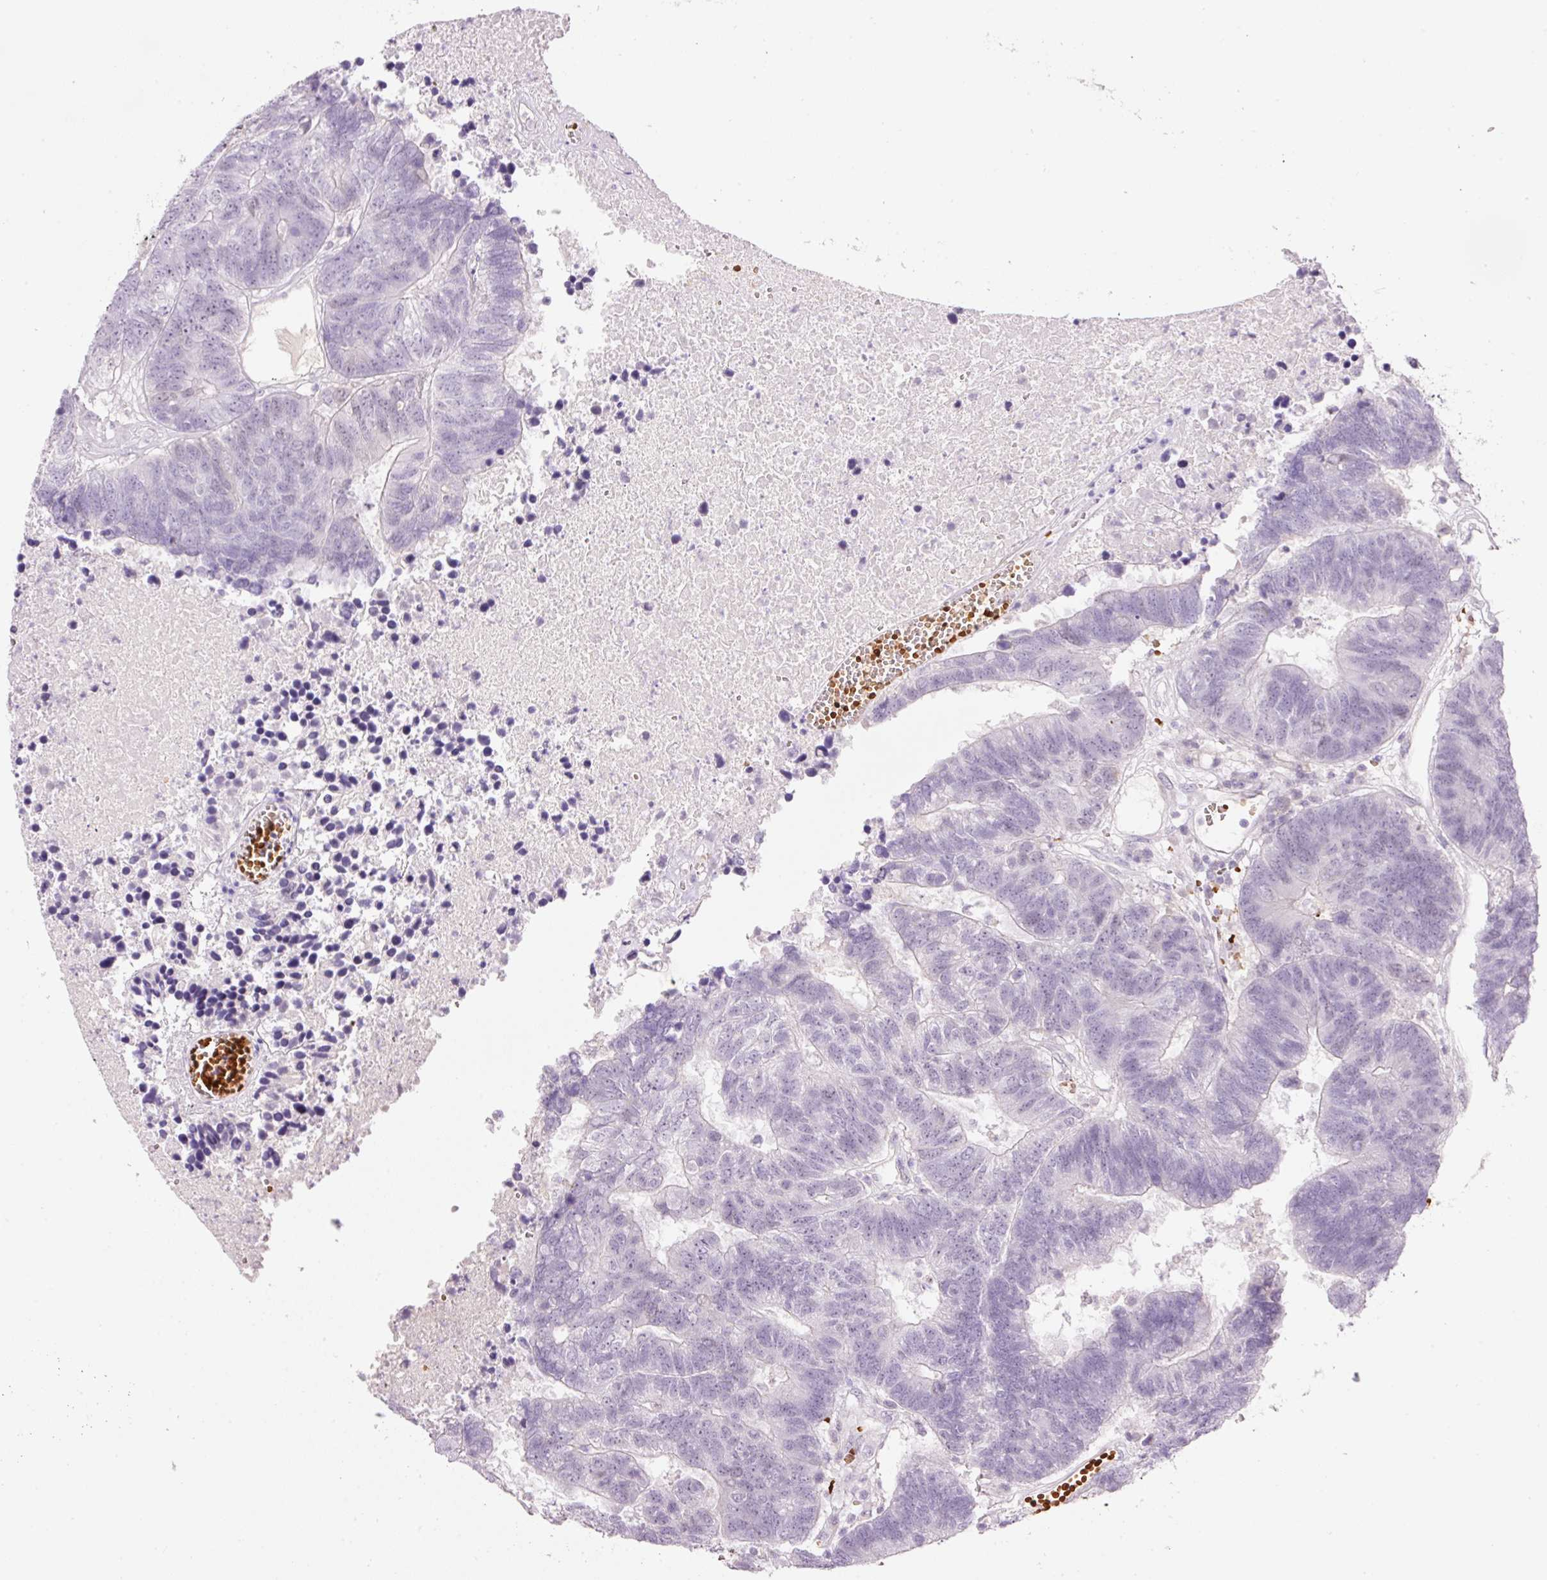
{"staining": {"intensity": "negative", "quantity": "none", "location": "none"}, "tissue": "colorectal cancer", "cell_type": "Tumor cells", "image_type": "cancer", "snomed": [{"axis": "morphology", "description": "Adenocarcinoma, NOS"}, {"axis": "topography", "description": "Colon"}], "caption": "Protein analysis of adenocarcinoma (colorectal) displays no significant expression in tumor cells.", "gene": "LY6G6D", "patient": {"sex": "female", "age": 48}}